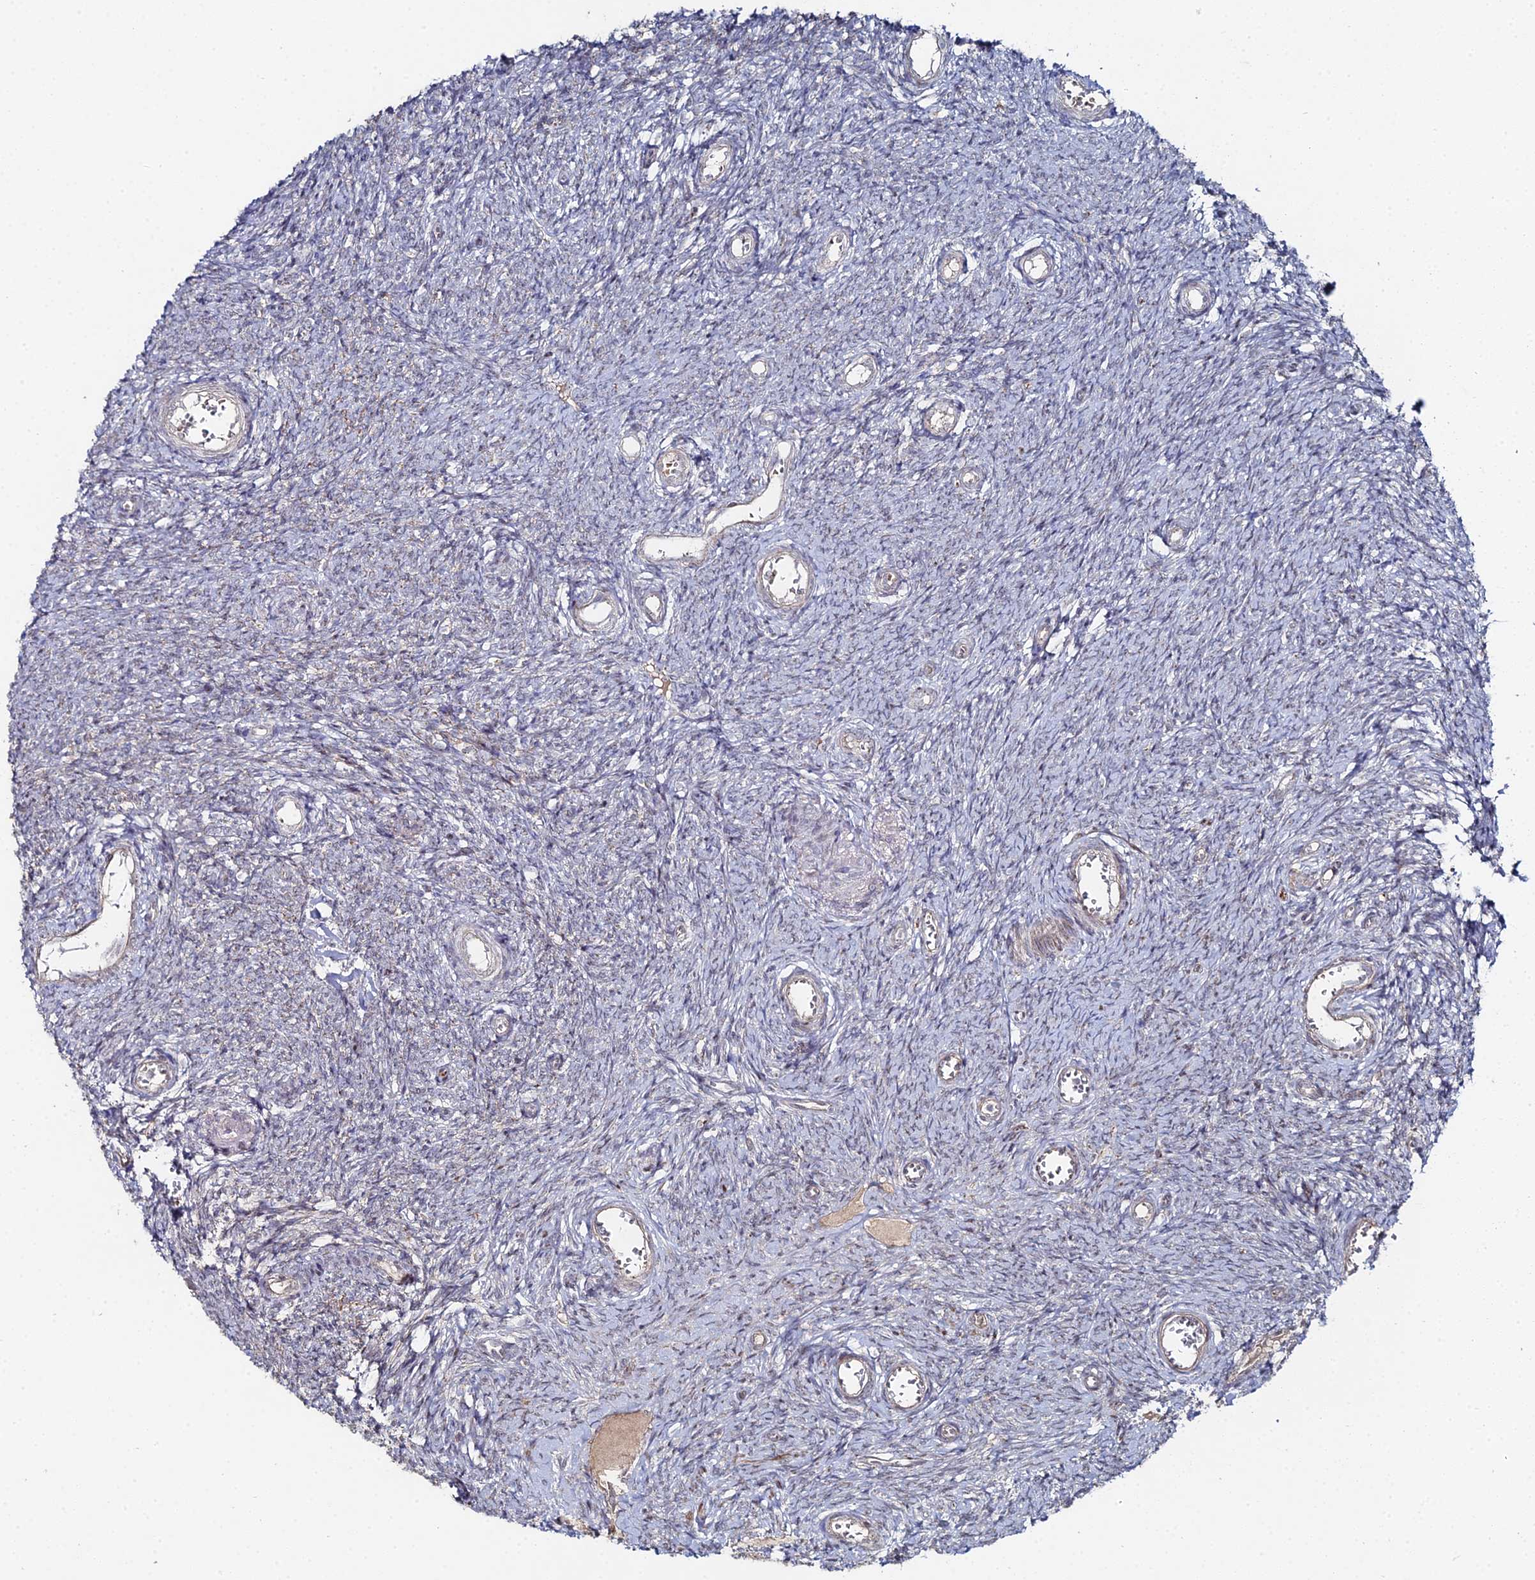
{"staining": {"intensity": "moderate", "quantity": ">75%", "location": "cytoplasmic/membranous"}, "tissue": "ovary", "cell_type": "Follicle cells", "image_type": "normal", "snomed": [{"axis": "morphology", "description": "Normal tissue, NOS"}, {"axis": "topography", "description": "Ovary"}], "caption": "Immunohistochemical staining of unremarkable human ovary displays medium levels of moderate cytoplasmic/membranous staining in approximately >75% of follicle cells. (DAB (3,3'-diaminobenzidine) IHC, brown staining for protein, blue staining for nuclei).", "gene": "SGMS1", "patient": {"sex": "female", "age": 44}}